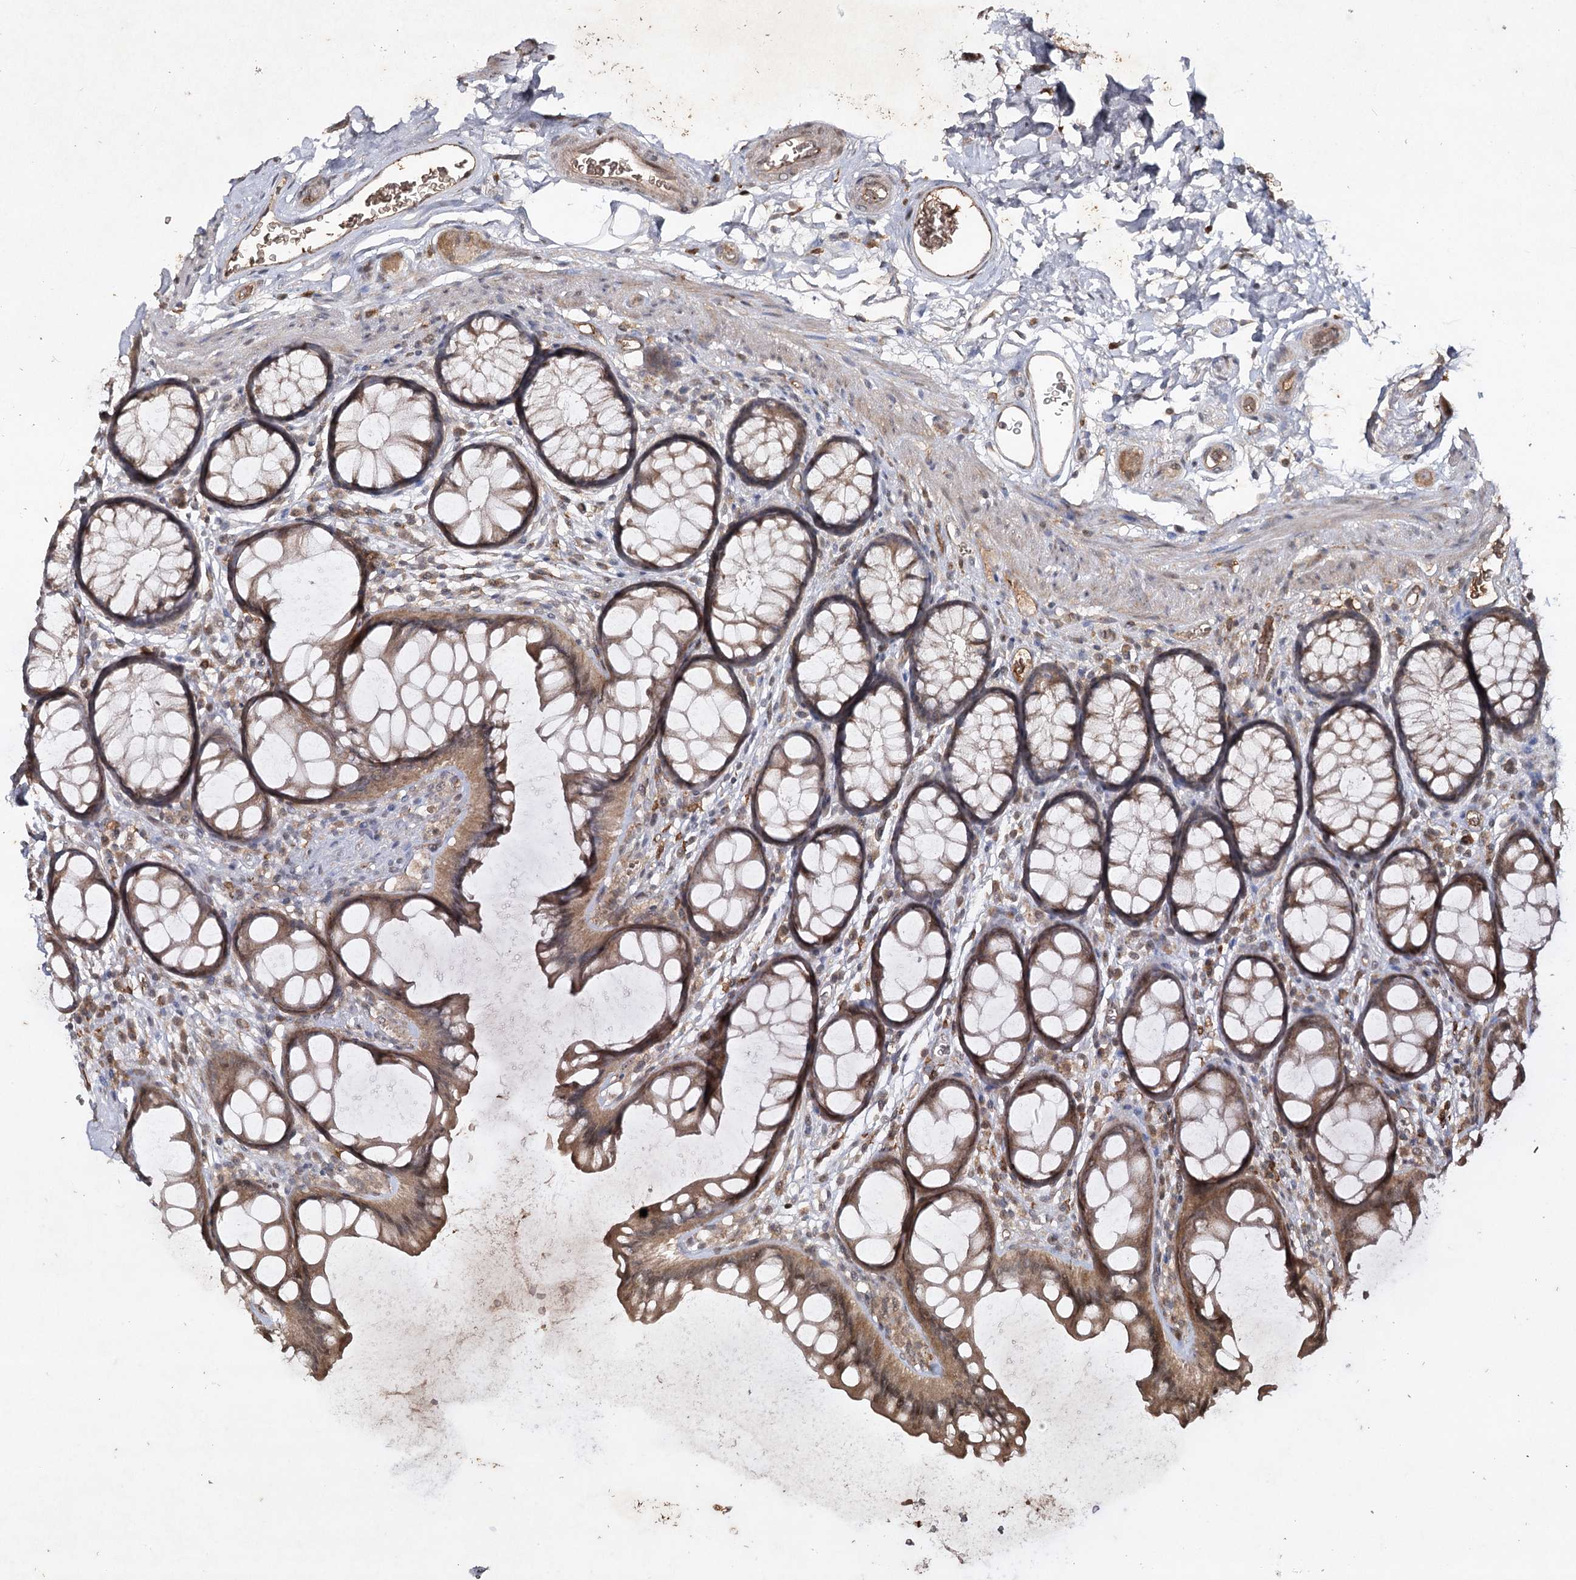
{"staining": {"intensity": "moderate", "quantity": ">75%", "location": "cytoplasmic/membranous"}, "tissue": "colon", "cell_type": "Endothelial cells", "image_type": "normal", "snomed": [{"axis": "morphology", "description": "Normal tissue, NOS"}, {"axis": "topography", "description": "Colon"}], "caption": "Approximately >75% of endothelial cells in unremarkable human colon show moderate cytoplasmic/membranous protein staining as visualized by brown immunohistochemical staining.", "gene": "CYP2B6", "patient": {"sex": "female", "age": 82}}